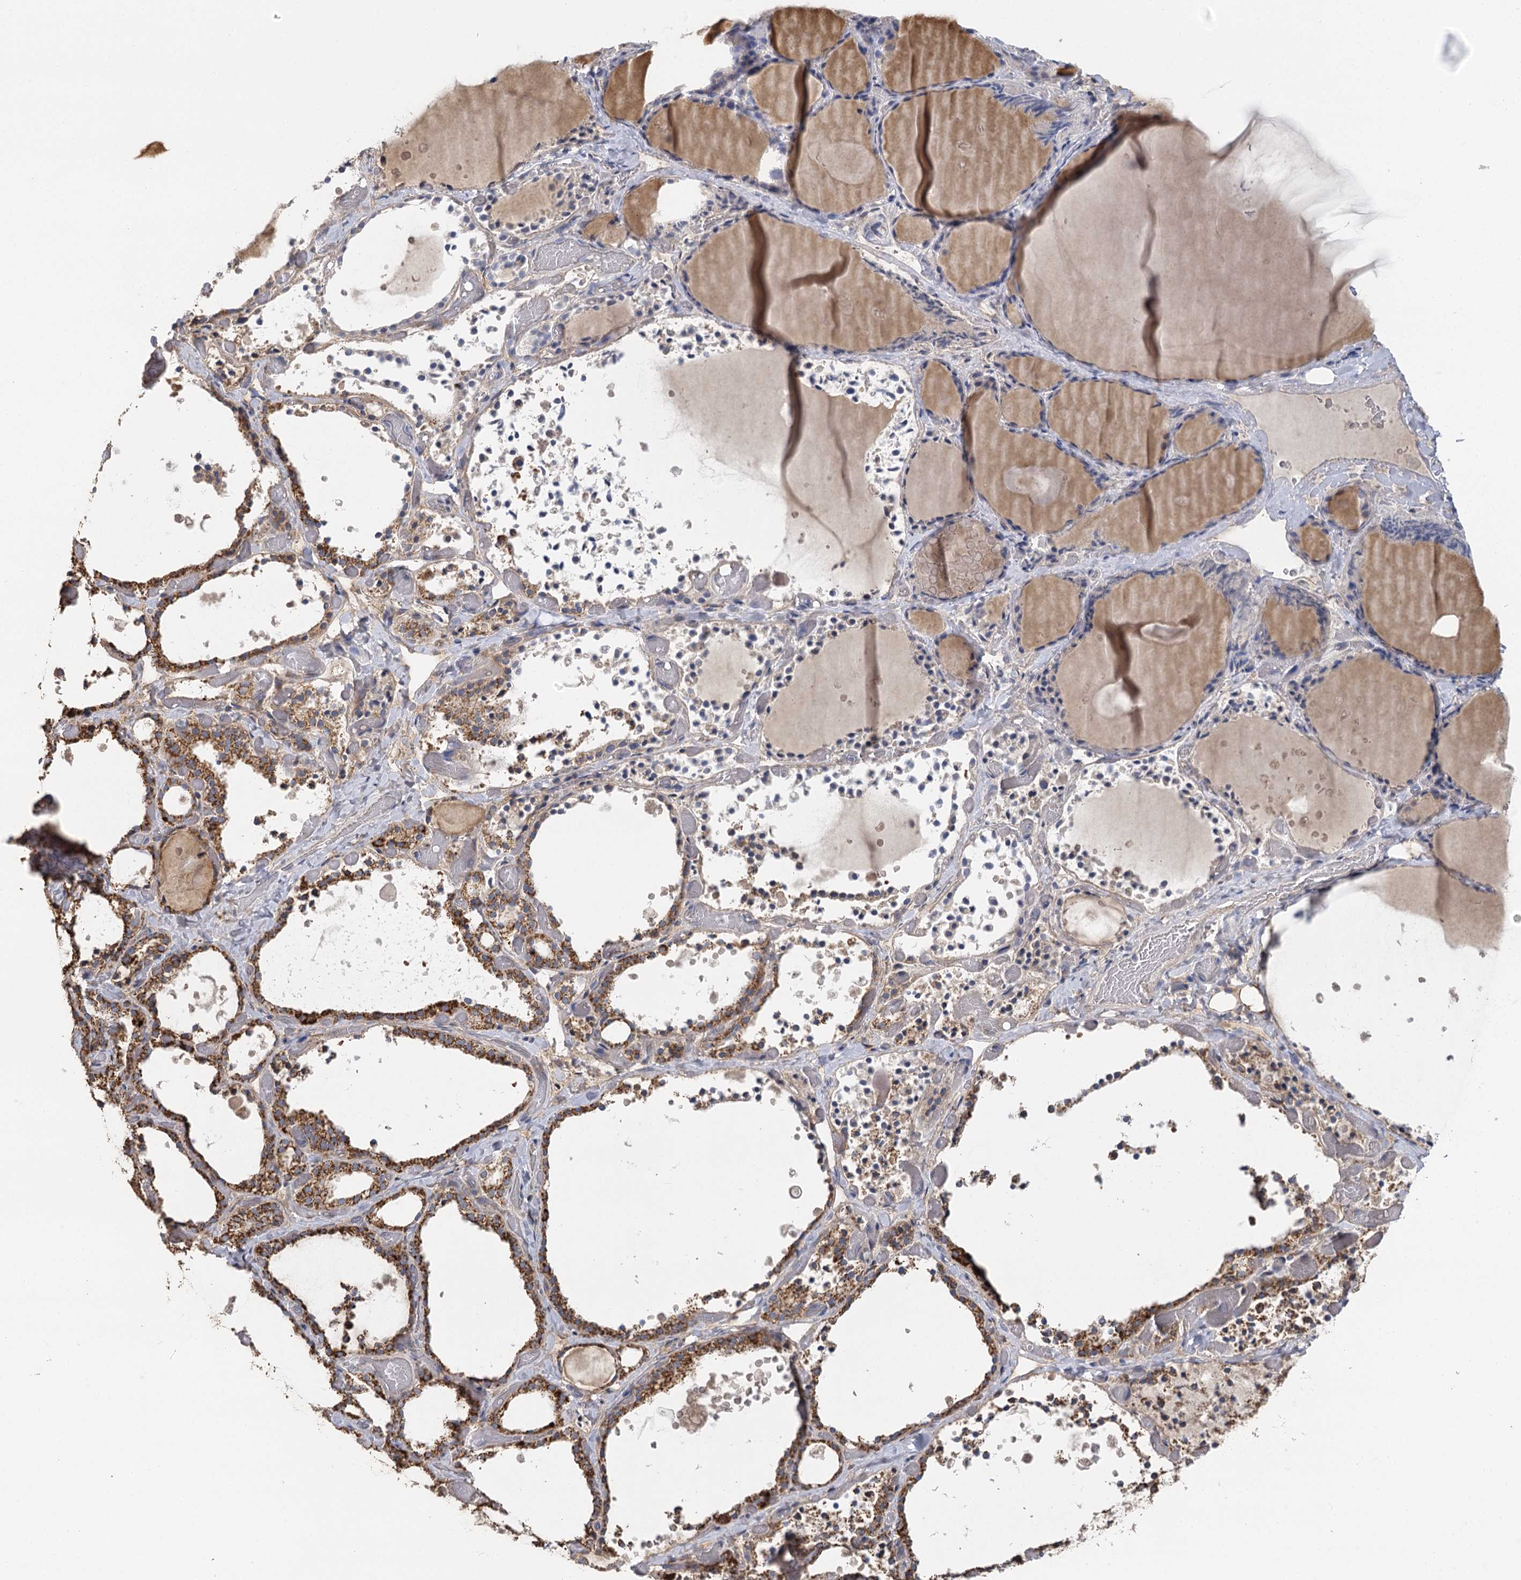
{"staining": {"intensity": "moderate", "quantity": ">75%", "location": "cytoplasmic/membranous"}, "tissue": "thyroid gland", "cell_type": "Glandular cells", "image_type": "normal", "snomed": [{"axis": "morphology", "description": "Normal tissue, NOS"}, {"axis": "topography", "description": "Thyroid gland"}], "caption": "The histopathology image displays immunohistochemical staining of benign thyroid gland. There is moderate cytoplasmic/membranous expression is appreciated in about >75% of glandular cells.", "gene": "IL11RA", "patient": {"sex": "female", "age": 44}}